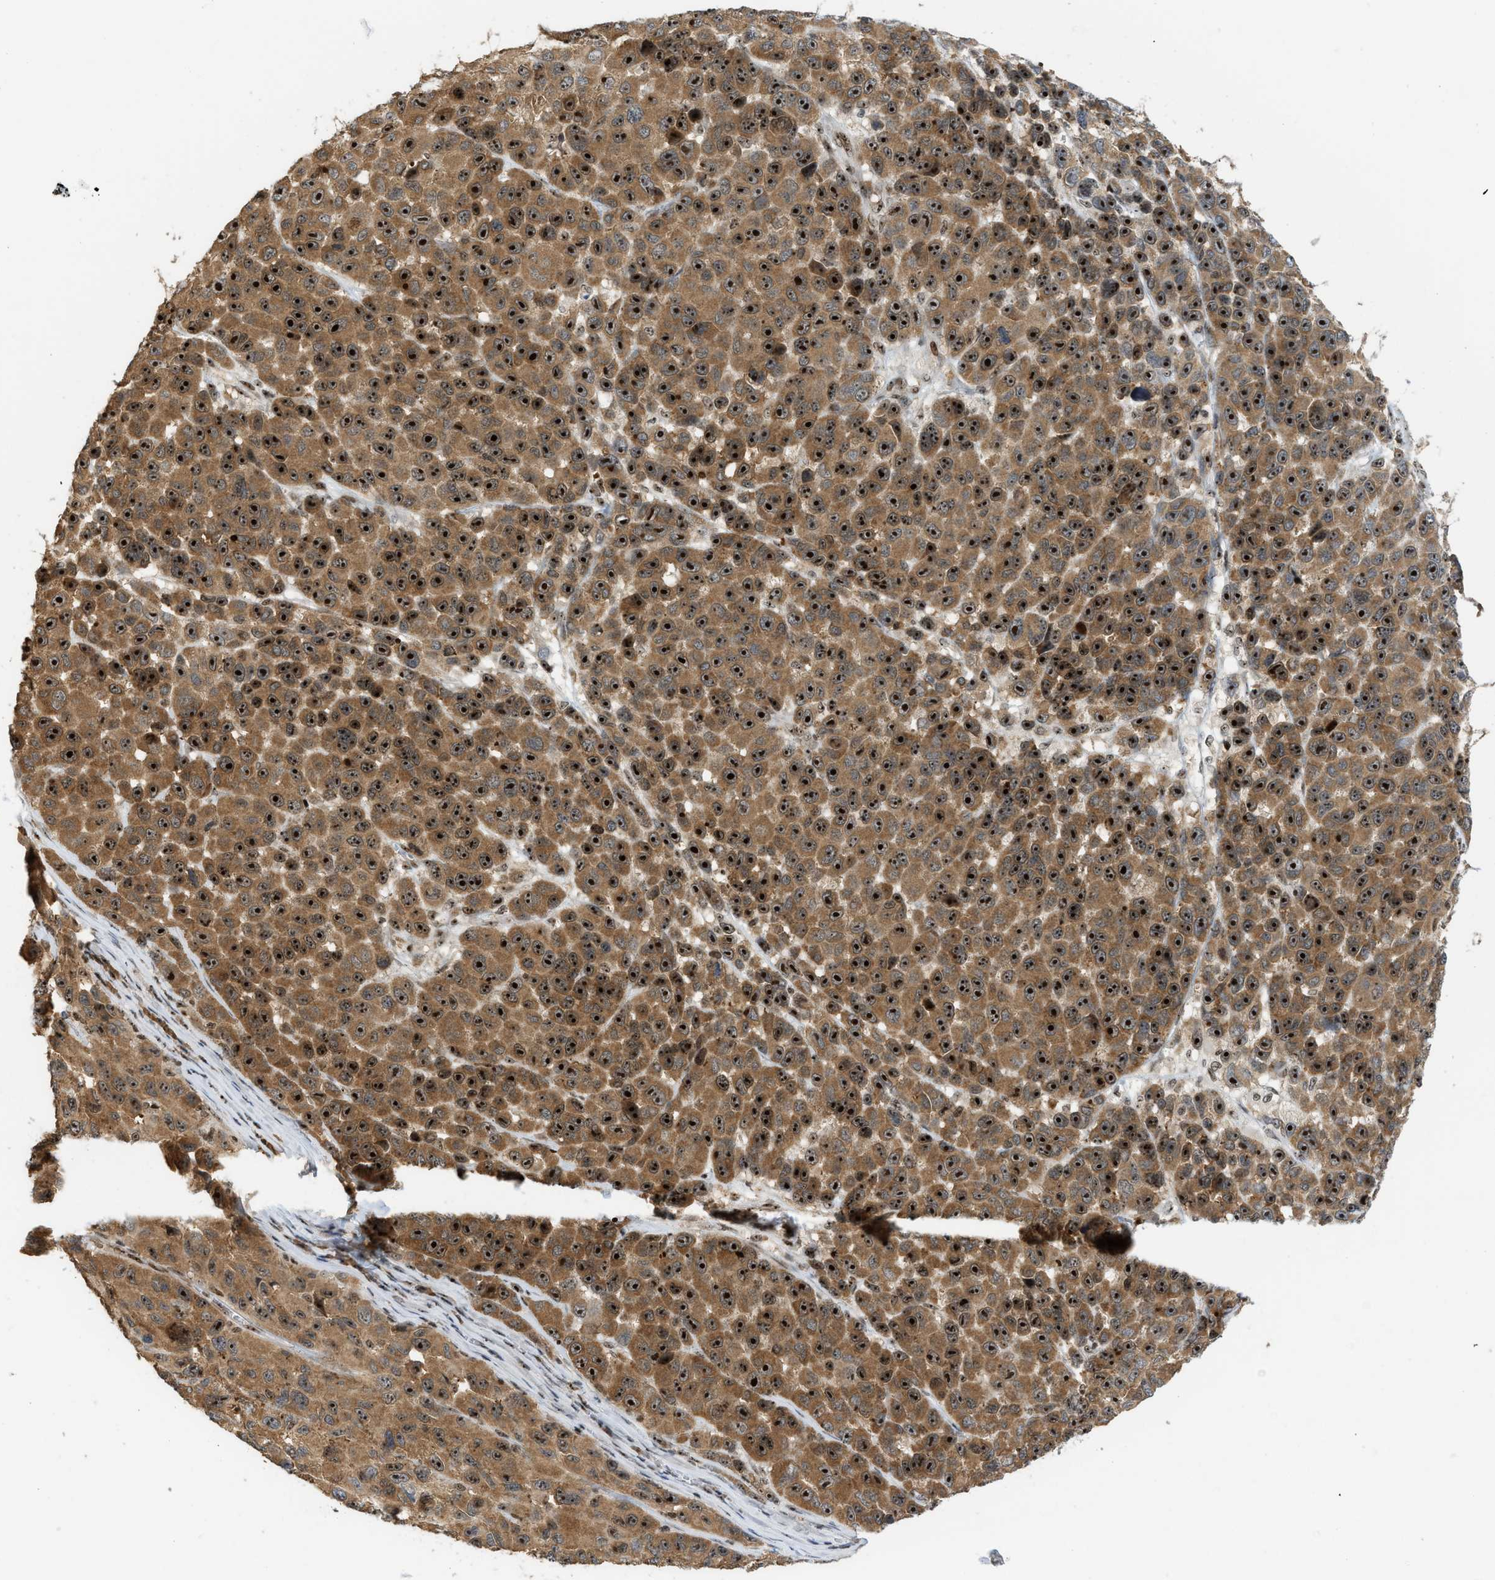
{"staining": {"intensity": "strong", "quantity": ">75%", "location": "cytoplasmic/membranous,nuclear"}, "tissue": "melanoma", "cell_type": "Tumor cells", "image_type": "cancer", "snomed": [{"axis": "morphology", "description": "Malignant melanoma, NOS"}, {"axis": "topography", "description": "Skin"}], "caption": "Tumor cells reveal high levels of strong cytoplasmic/membranous and nuclear positivity in about >75% of cells in human melanoma.", "gene": "ZNF22", "patient": {"sex": "male", "age": 53}}